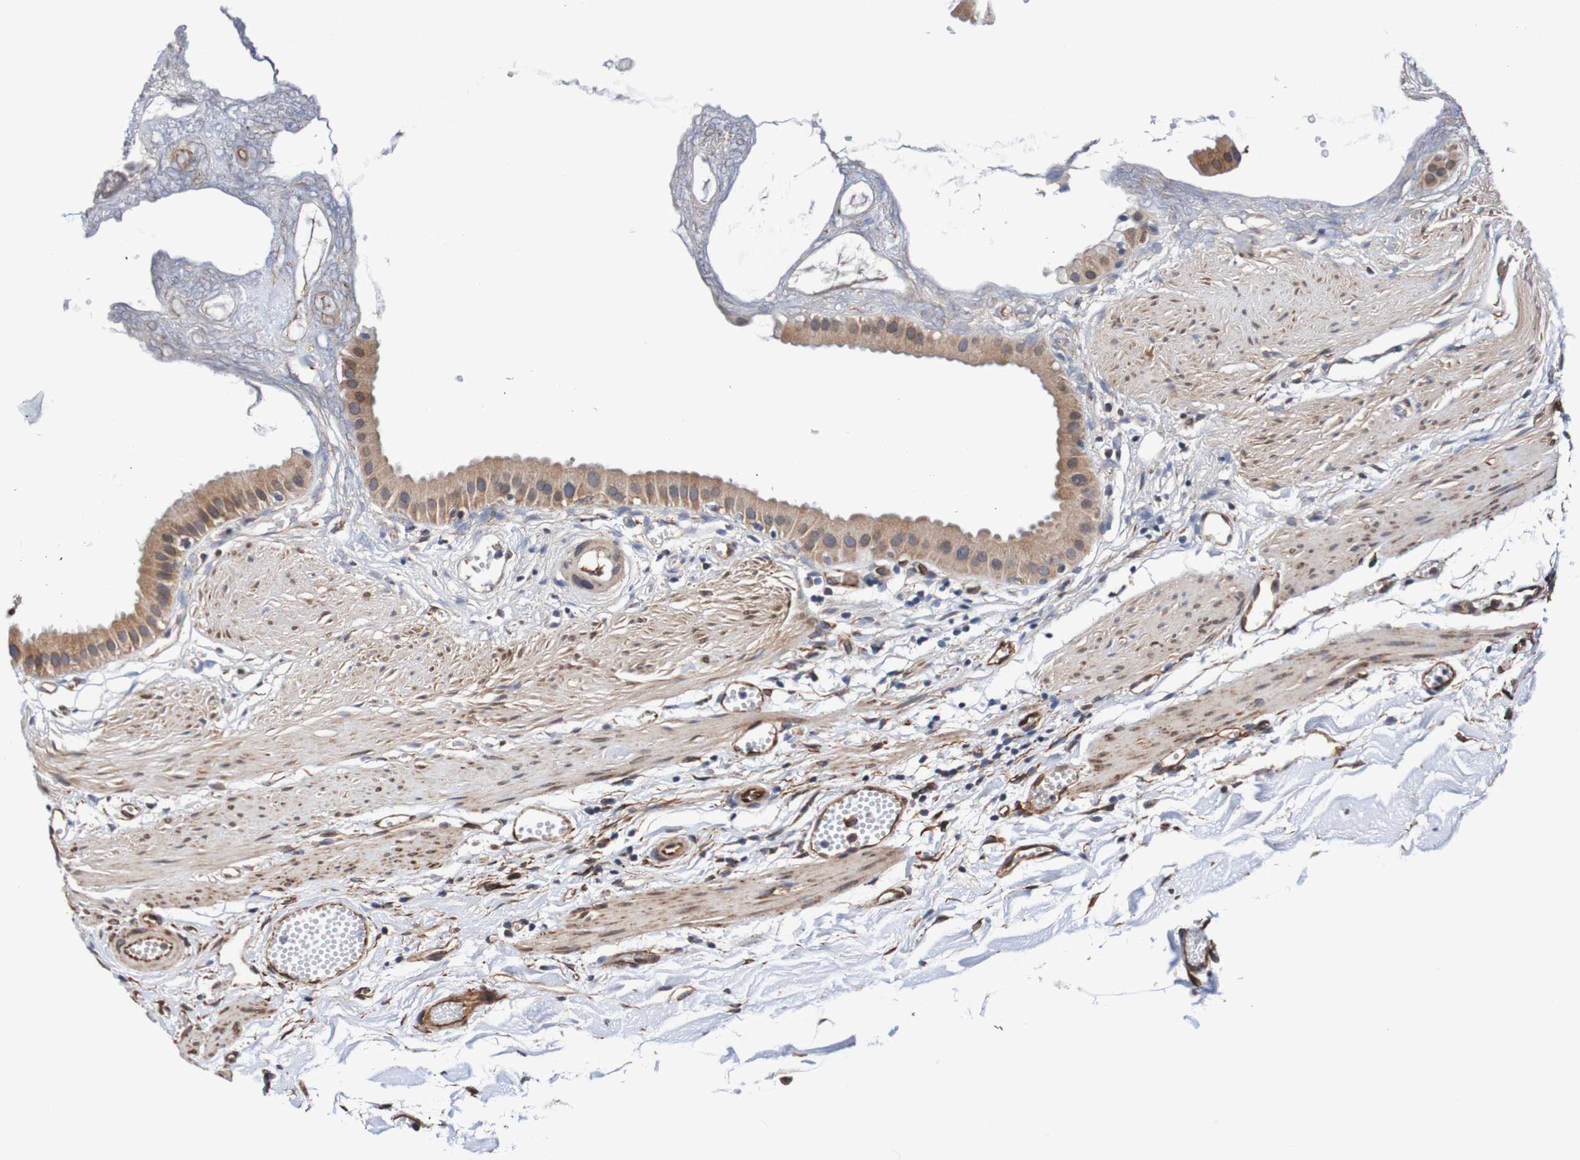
{"staining": {"intensity": "moderate", "quantity": ">75%", "location": "cytoplasmic/membranous"}, "tissue": "gallbladder", "cell_type": "Glandular cells", "image_type": "normal", "snomed": [{"axis": "morphology", "description": "Normal tissue, NOS"}, {"axis": "topography", "description": "Gallbladder"}], "caption": "Immunohistochemistry (IHC) image of benign gallbladder stained for a protein (brown), which reveals medium levels of moderate cytoplasmic/membranous positivity in approximately >75% of glandular cells.", "gene": "TMEM109", "patient": {"sex": "female", "age": 64}}